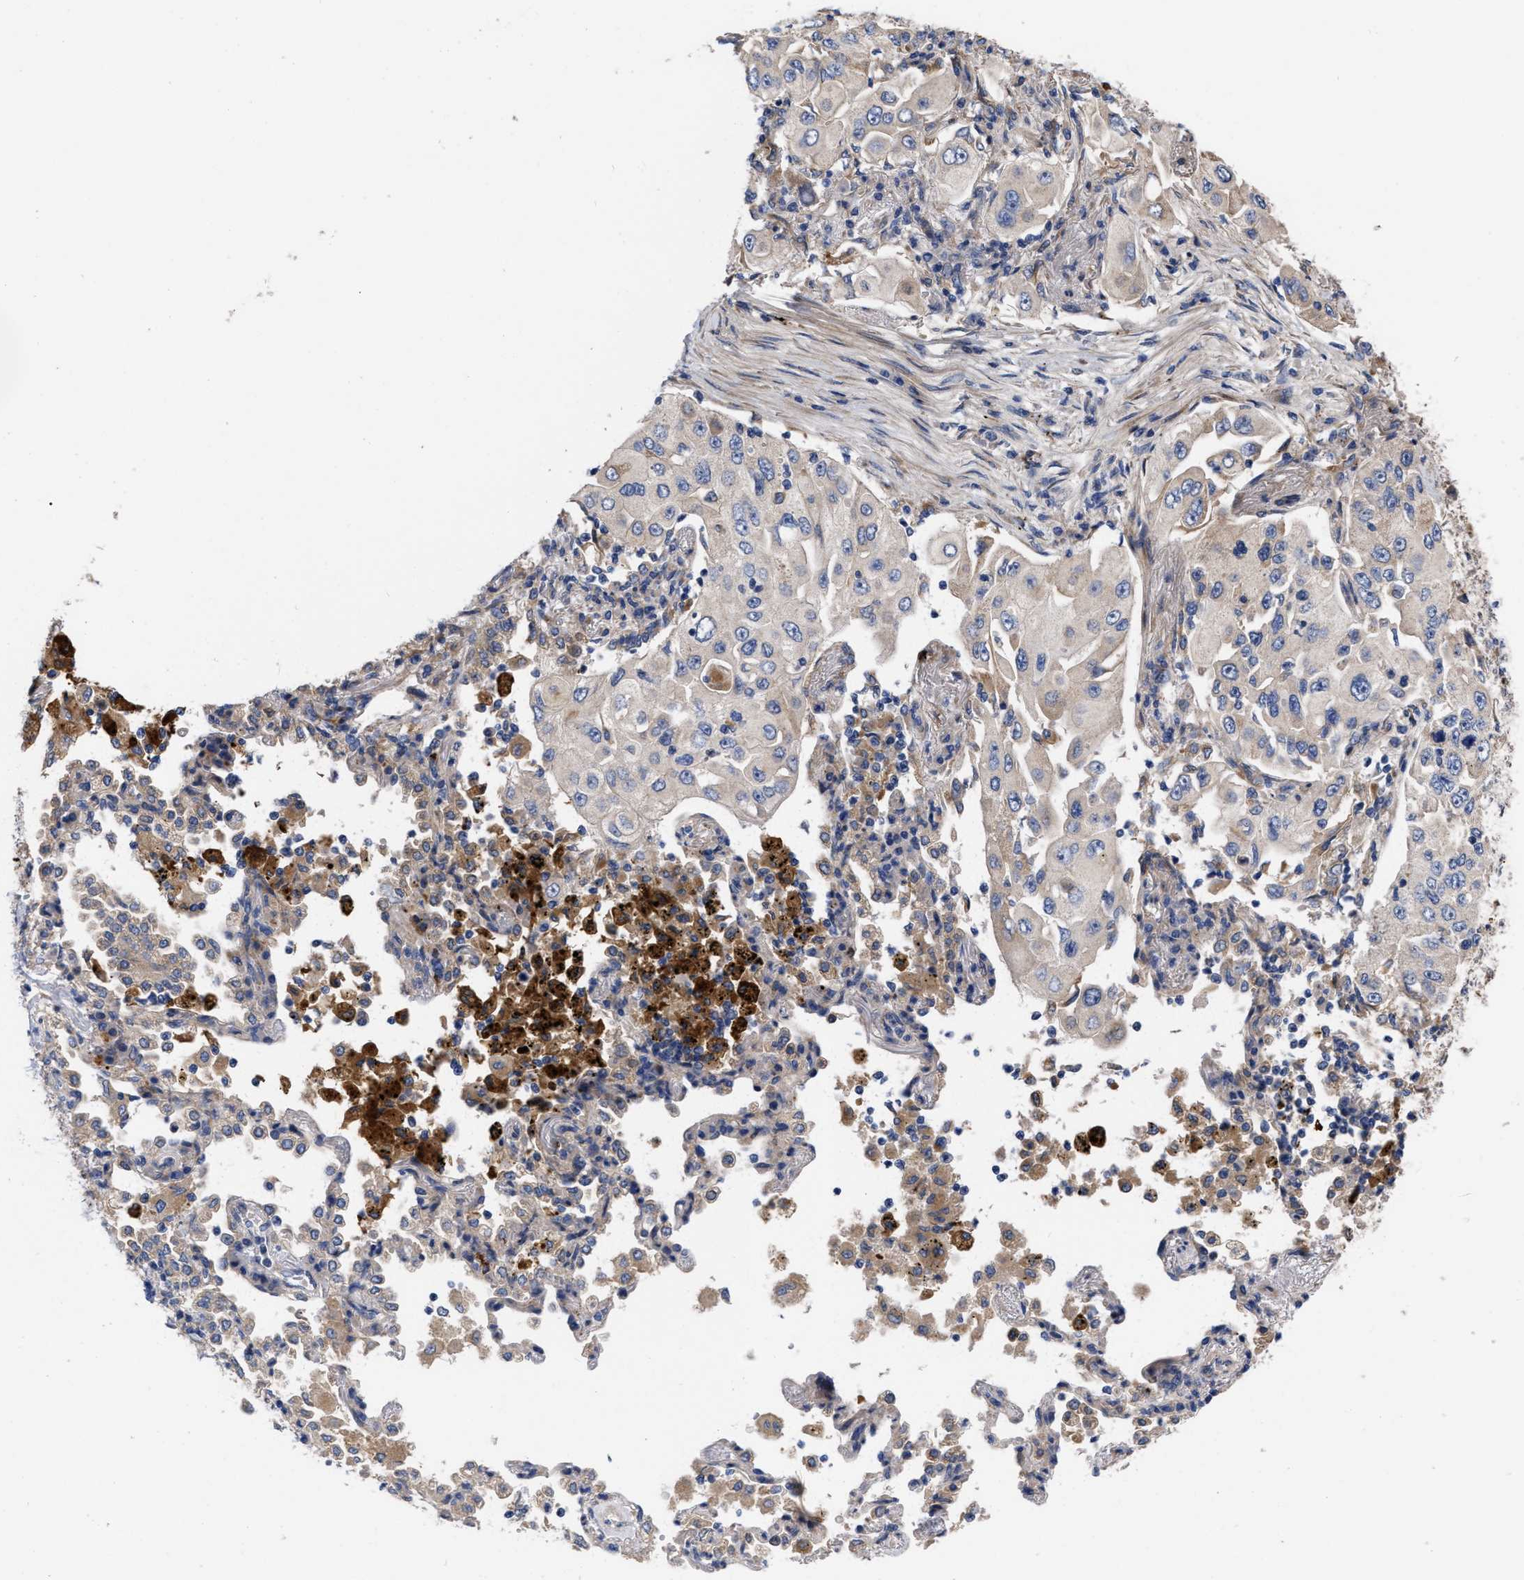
{"staining": {"intensity": "weak", "quantity": ">75%", "location": "cytoplasmic/membranous"}, "tissue": "lung cancer", "cell_type": "Tumor cells", "image_type": "cancer", "snomed": [{"axis": "morphology", "description": "Adenocarcinoma, NOS"}, {"axis": "topography", "description": "Lung"}], "caption": "Immunohistochemical staining of lung adenocarcinoma shows low levels of weak cytoplasmic/membranous staining in about >75% of tumor cells.", "gene": "MLST8", "patient": {"sex": "male", "age": 84}}